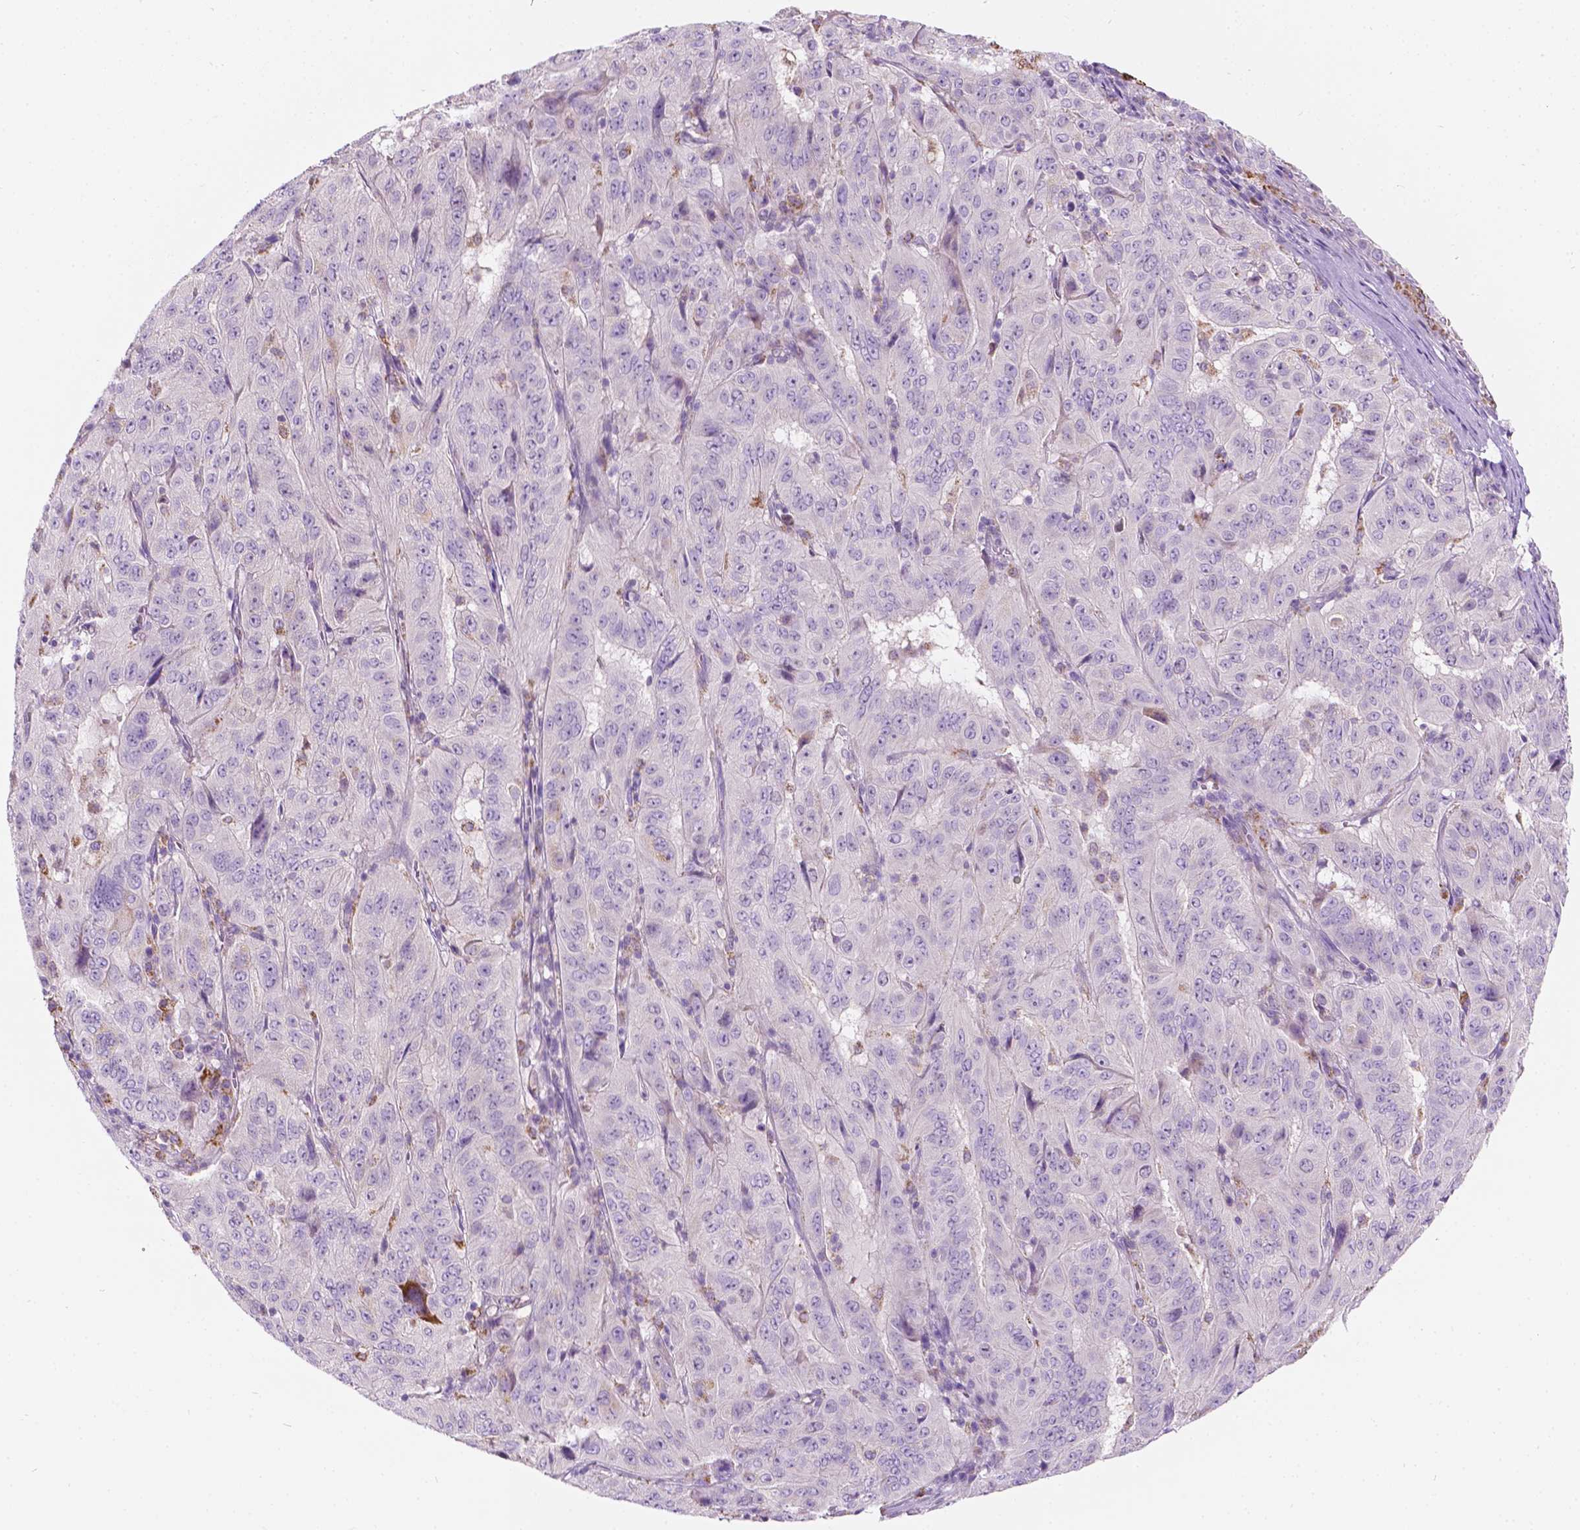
{"staining": {"intensity": "negative", "quantity": "none", "location": "none"}, "tissue": "pancreatic cancer", "cell_type": "Tumor cells", "image_type": "cancer", "snomed": [{"axis": "morphology", "description": "Adenocarcinoma, NOS"}, {"axis": "topography", "description": "Pancreas"}], "caption": "This is an immunohistochemistry photomicrograph of pancreatic cancer. There is no staining in tumor cells.", "gene": "NOS1AP", "patient": {"sex": "male", "age": 63}}